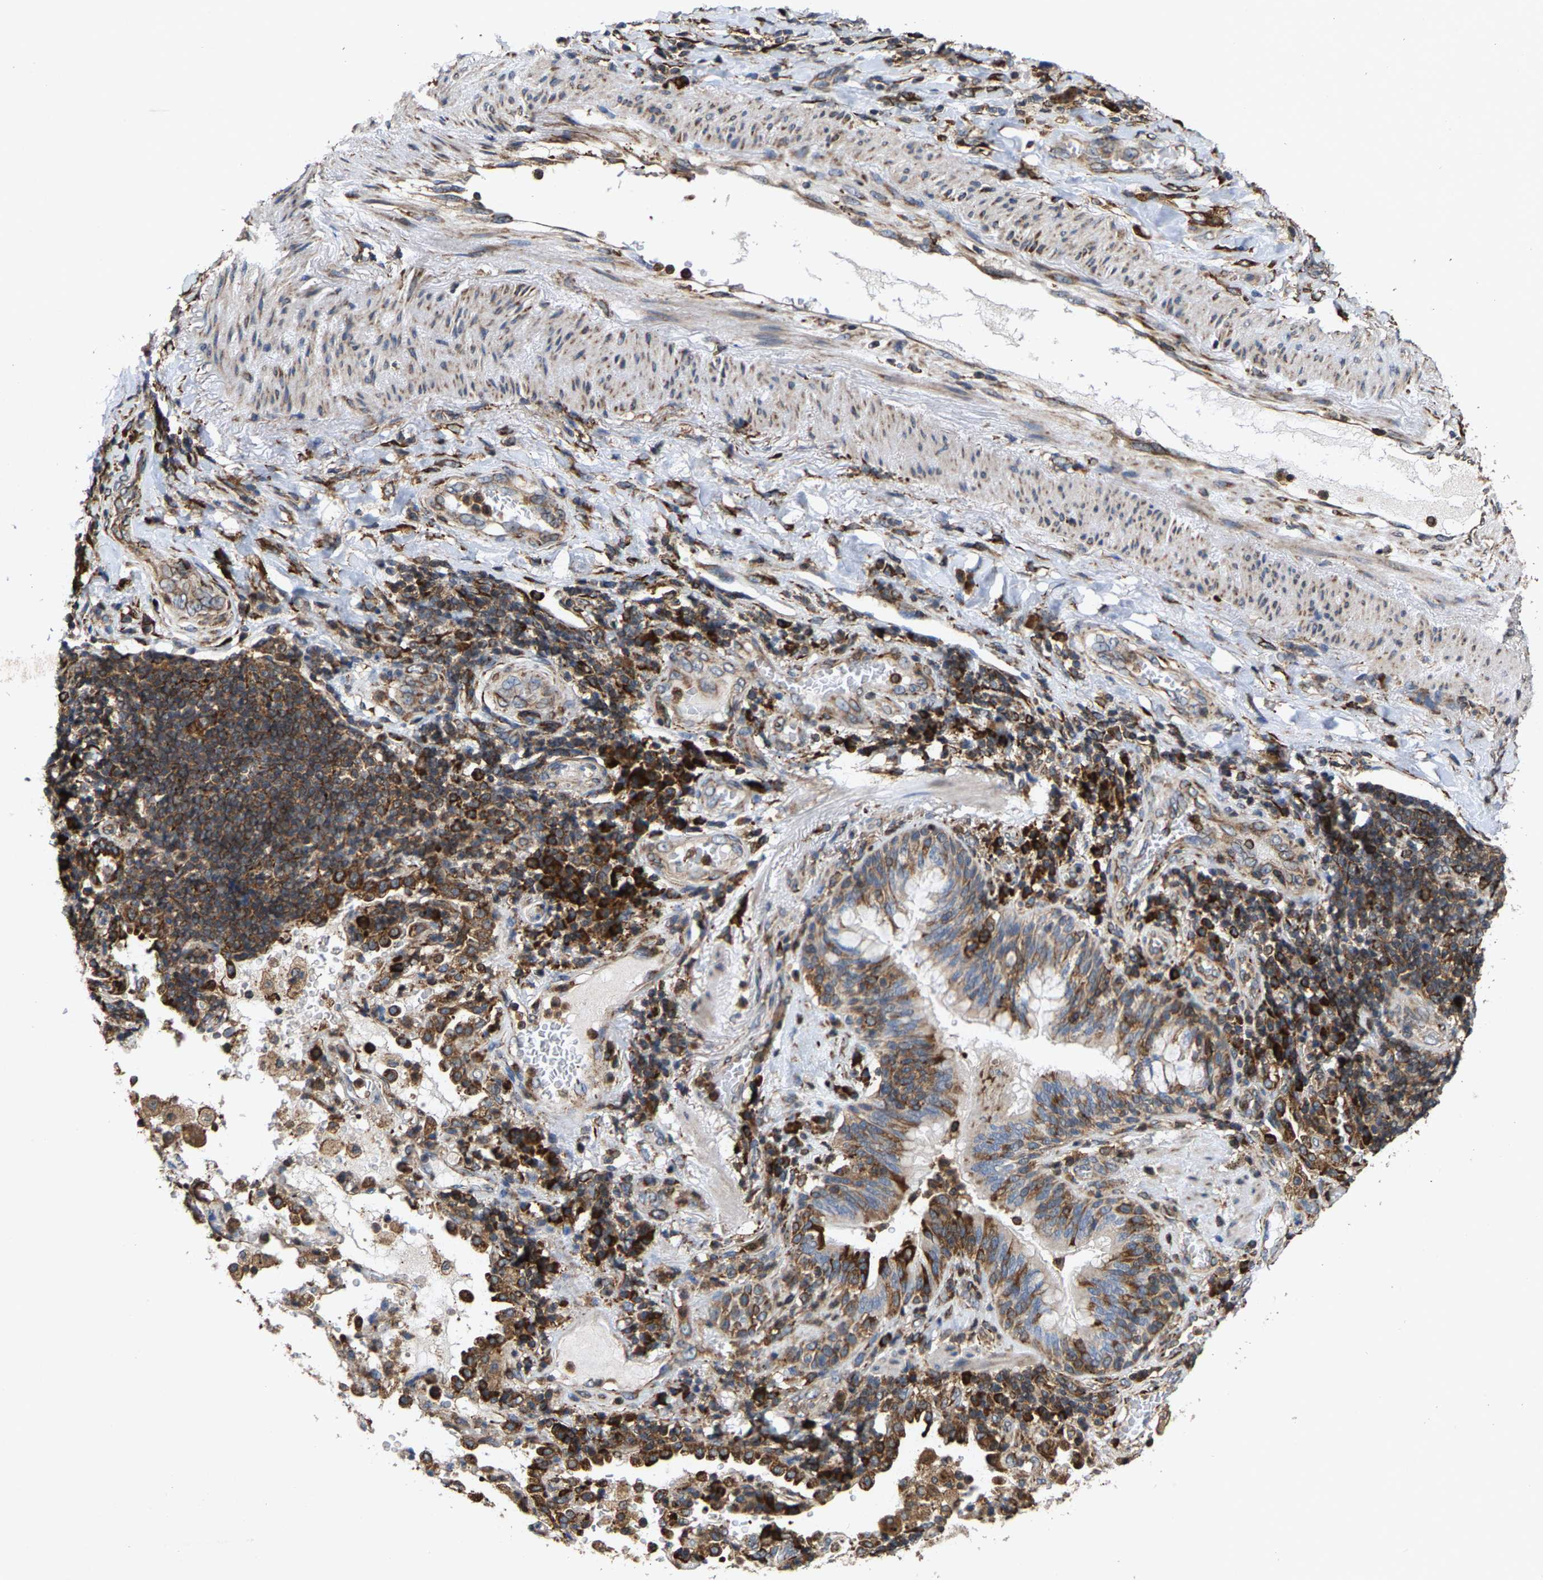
{"staining": {"intensity": "moderate", "quantity": ">75%", "location": "cytoplasmic/membranous"}, "tissue": "lung cancer", "cell_type": "Tumor cells", "image_type": "cancer", "snomed": [{"axis": "morphology", "description": "Adenocarcinoma, NOS"}, {"axis": "topography", "description": "Lung"}], "caption": "A high-resolution image shows immunohistochemistry (IHC) staining of adenocarcinoma (lung), which demonstrates moderate cytoplasmic/membranous staining in about >75% of tumor cells.", "gene": "FGD3", "patient": {"sex": "male", "age": 64}}